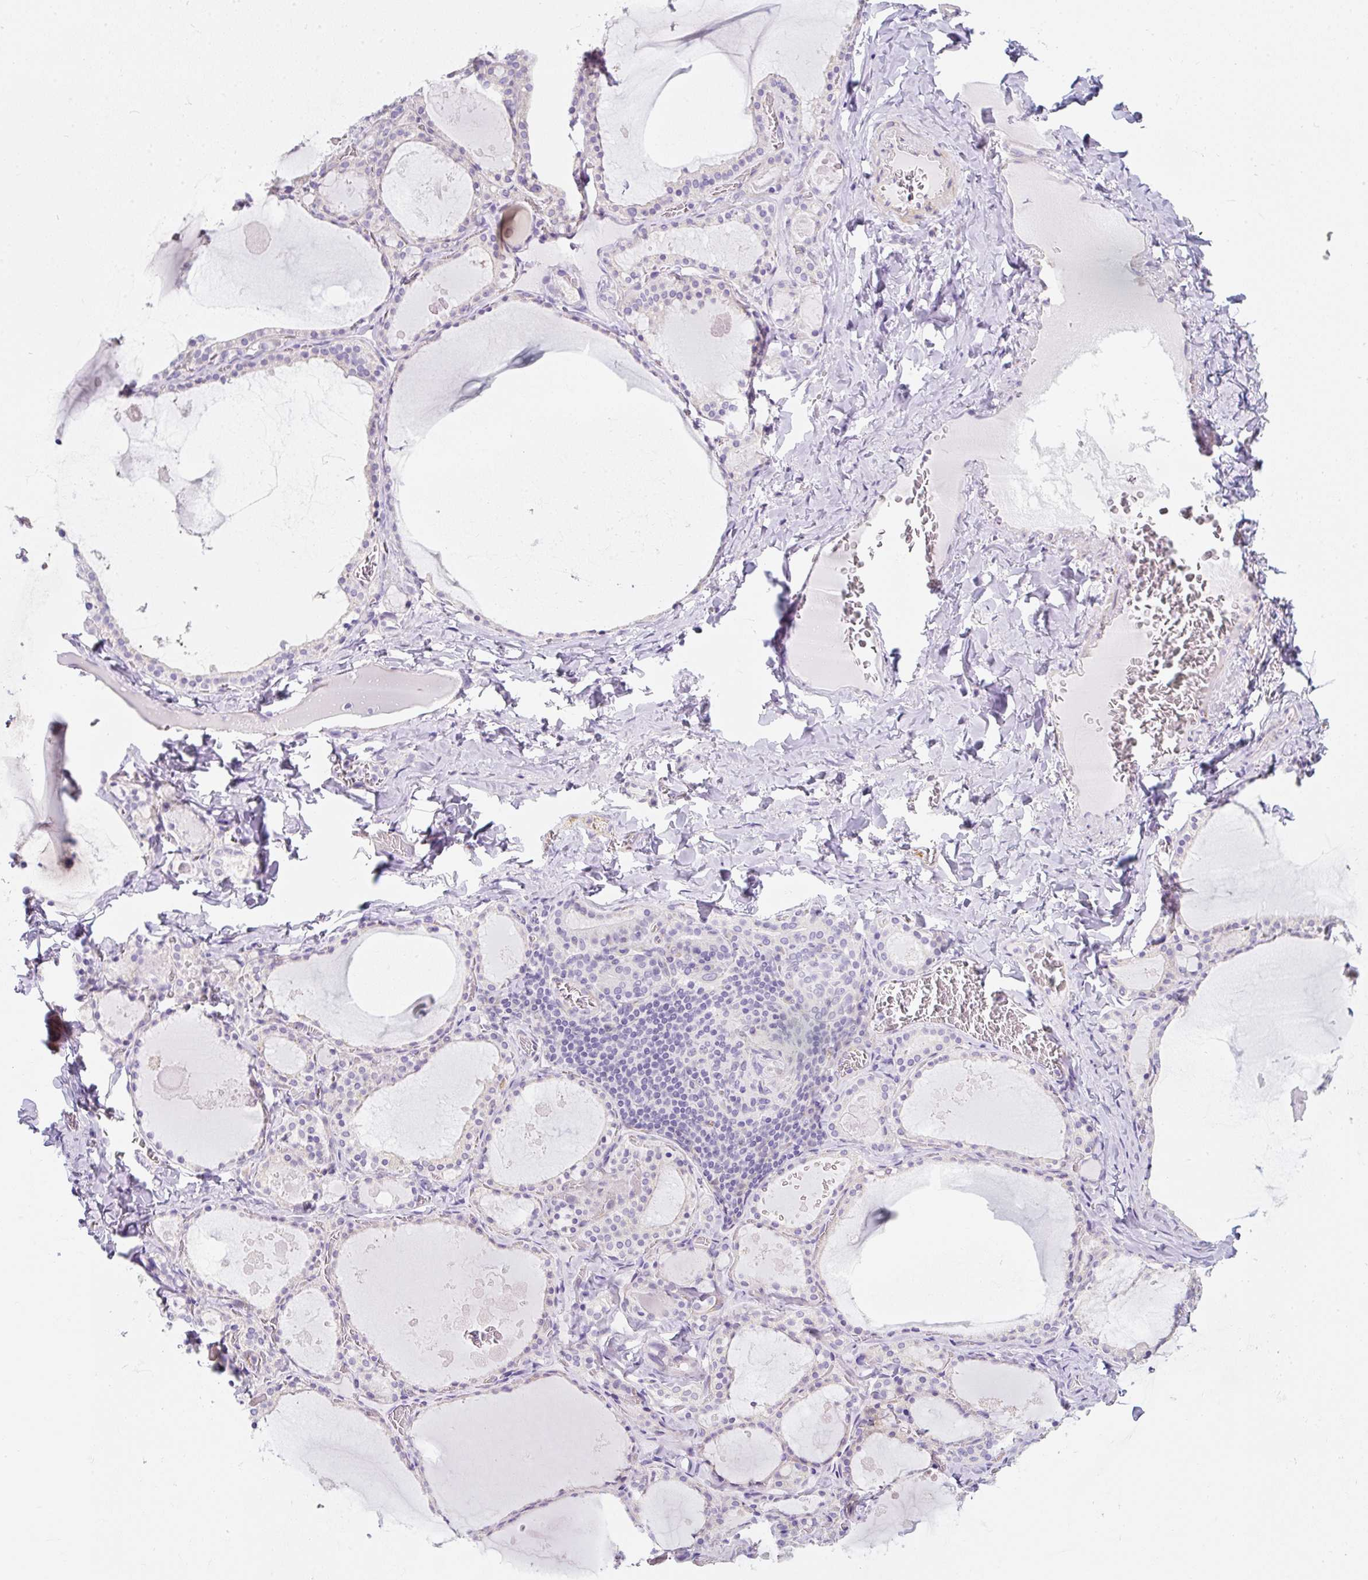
{"staining": {"intensity": "negative", "quantity": "none", "location": "none"}, "tissue": "thyroid gland", "cell_type": "Glandular cells", "image_type": "normal", "snomed": [{"axis": "morphology", "description": "Normal tissue, NOS"}, {"axis": "topography", "description": "Thyroid gland"}], "caption": "This is an immunohistochemistry (IHC) histopathology image of unremarkable thyroid gland. There is no staining in glandular cells.", "gene": "ERAP2", "patient": {"sex": "male", "age": 56}}